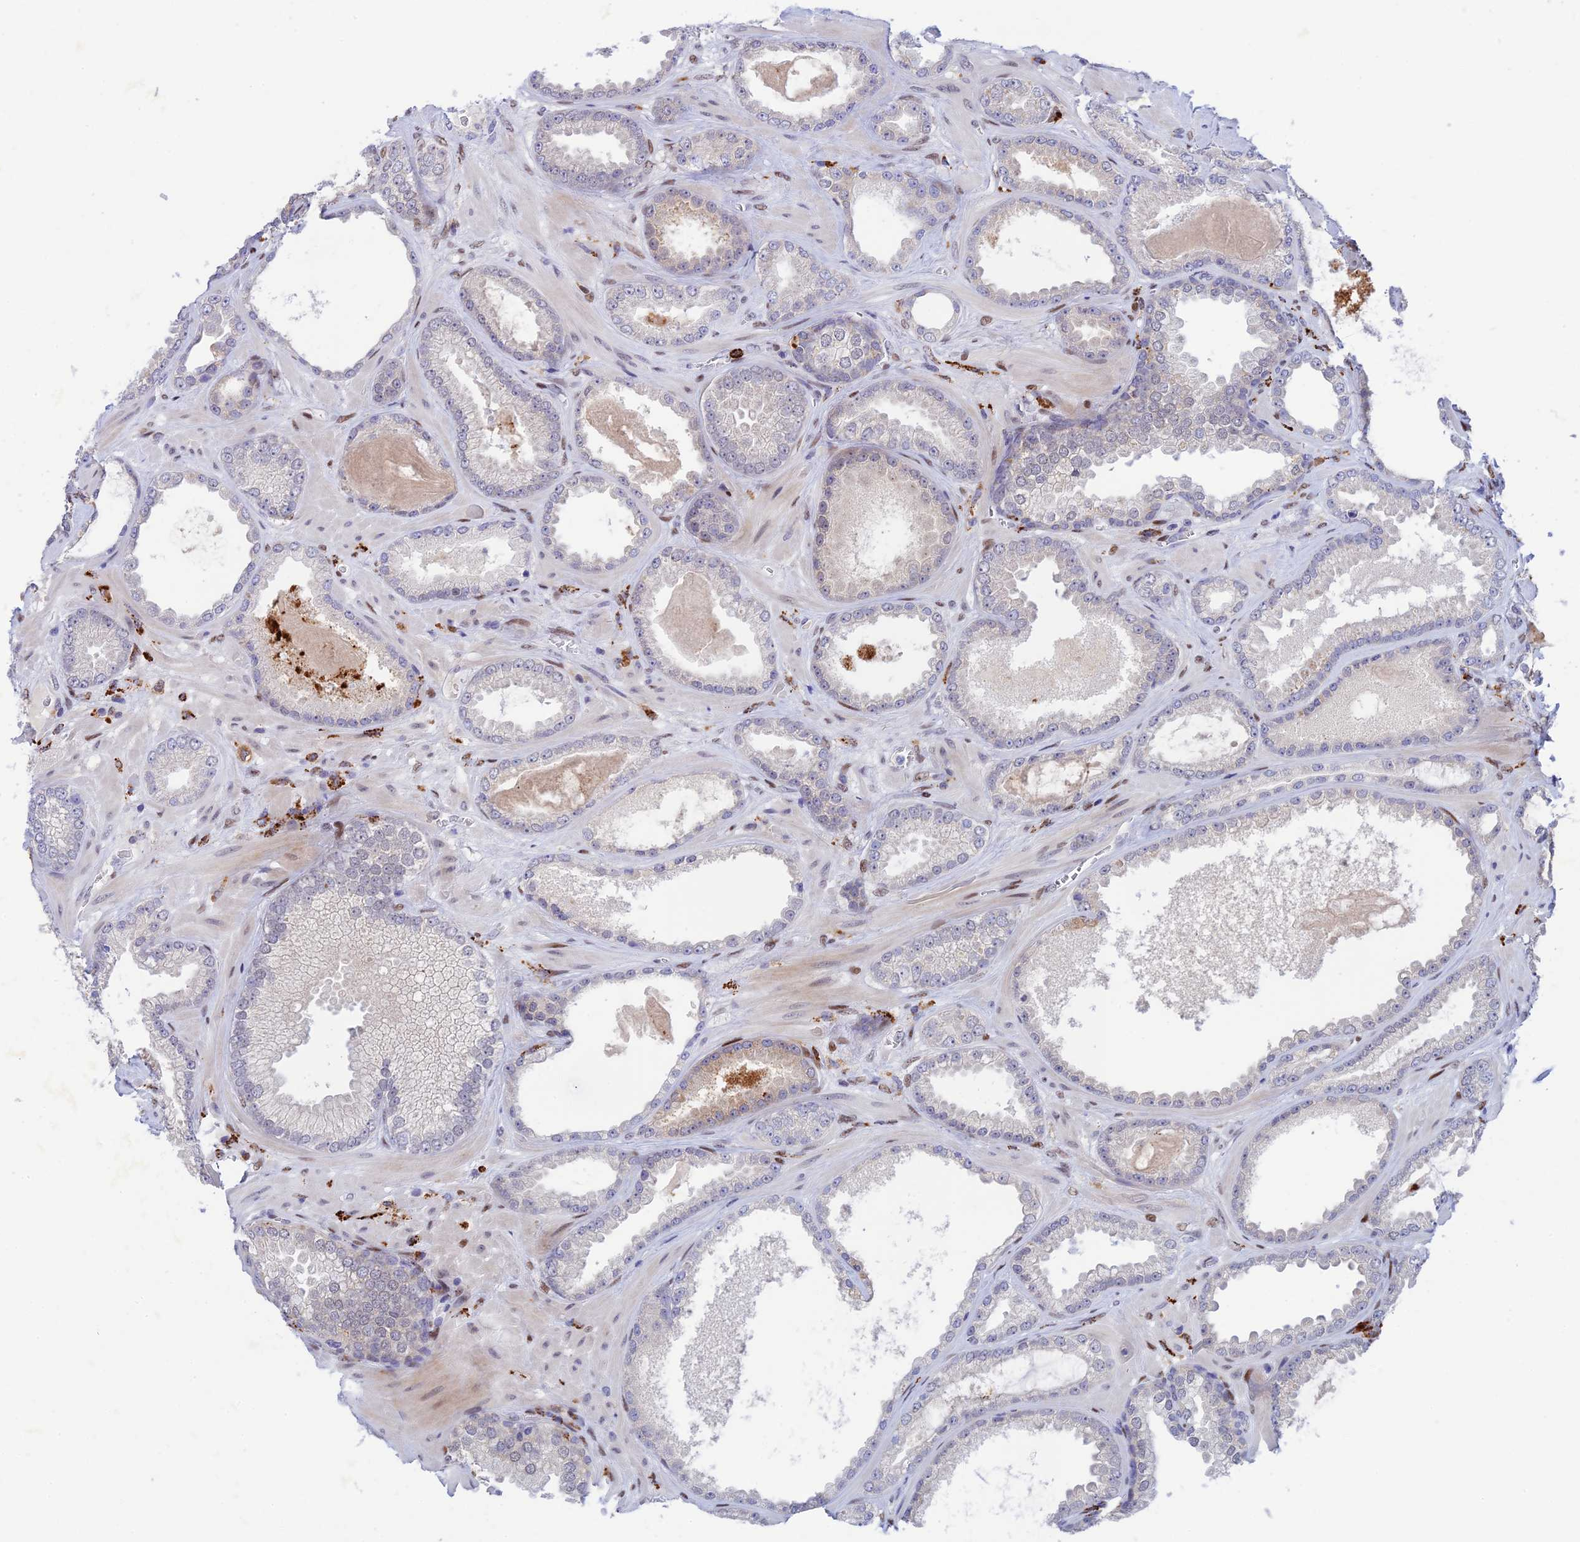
{"staining": {"intensity": "negative", "quantity": "none", "location": "none"}, "tissue": "prostate cancer", "cell_type": "Tumor cells", "image_type": "cancer", "snomed": [{"axis": "morphology", "description": "Adenocarcinoma, Low grade"}, {"axis": "topography", "description": "Prostate"}], "caption": "DAB immunohistochemical staining of human prostate cancer (low-grade adenocarcinoma) displays no significant staining in tumor cells.", "gene": "HIC1", "patient": {"sex": "male", "age": 57}}